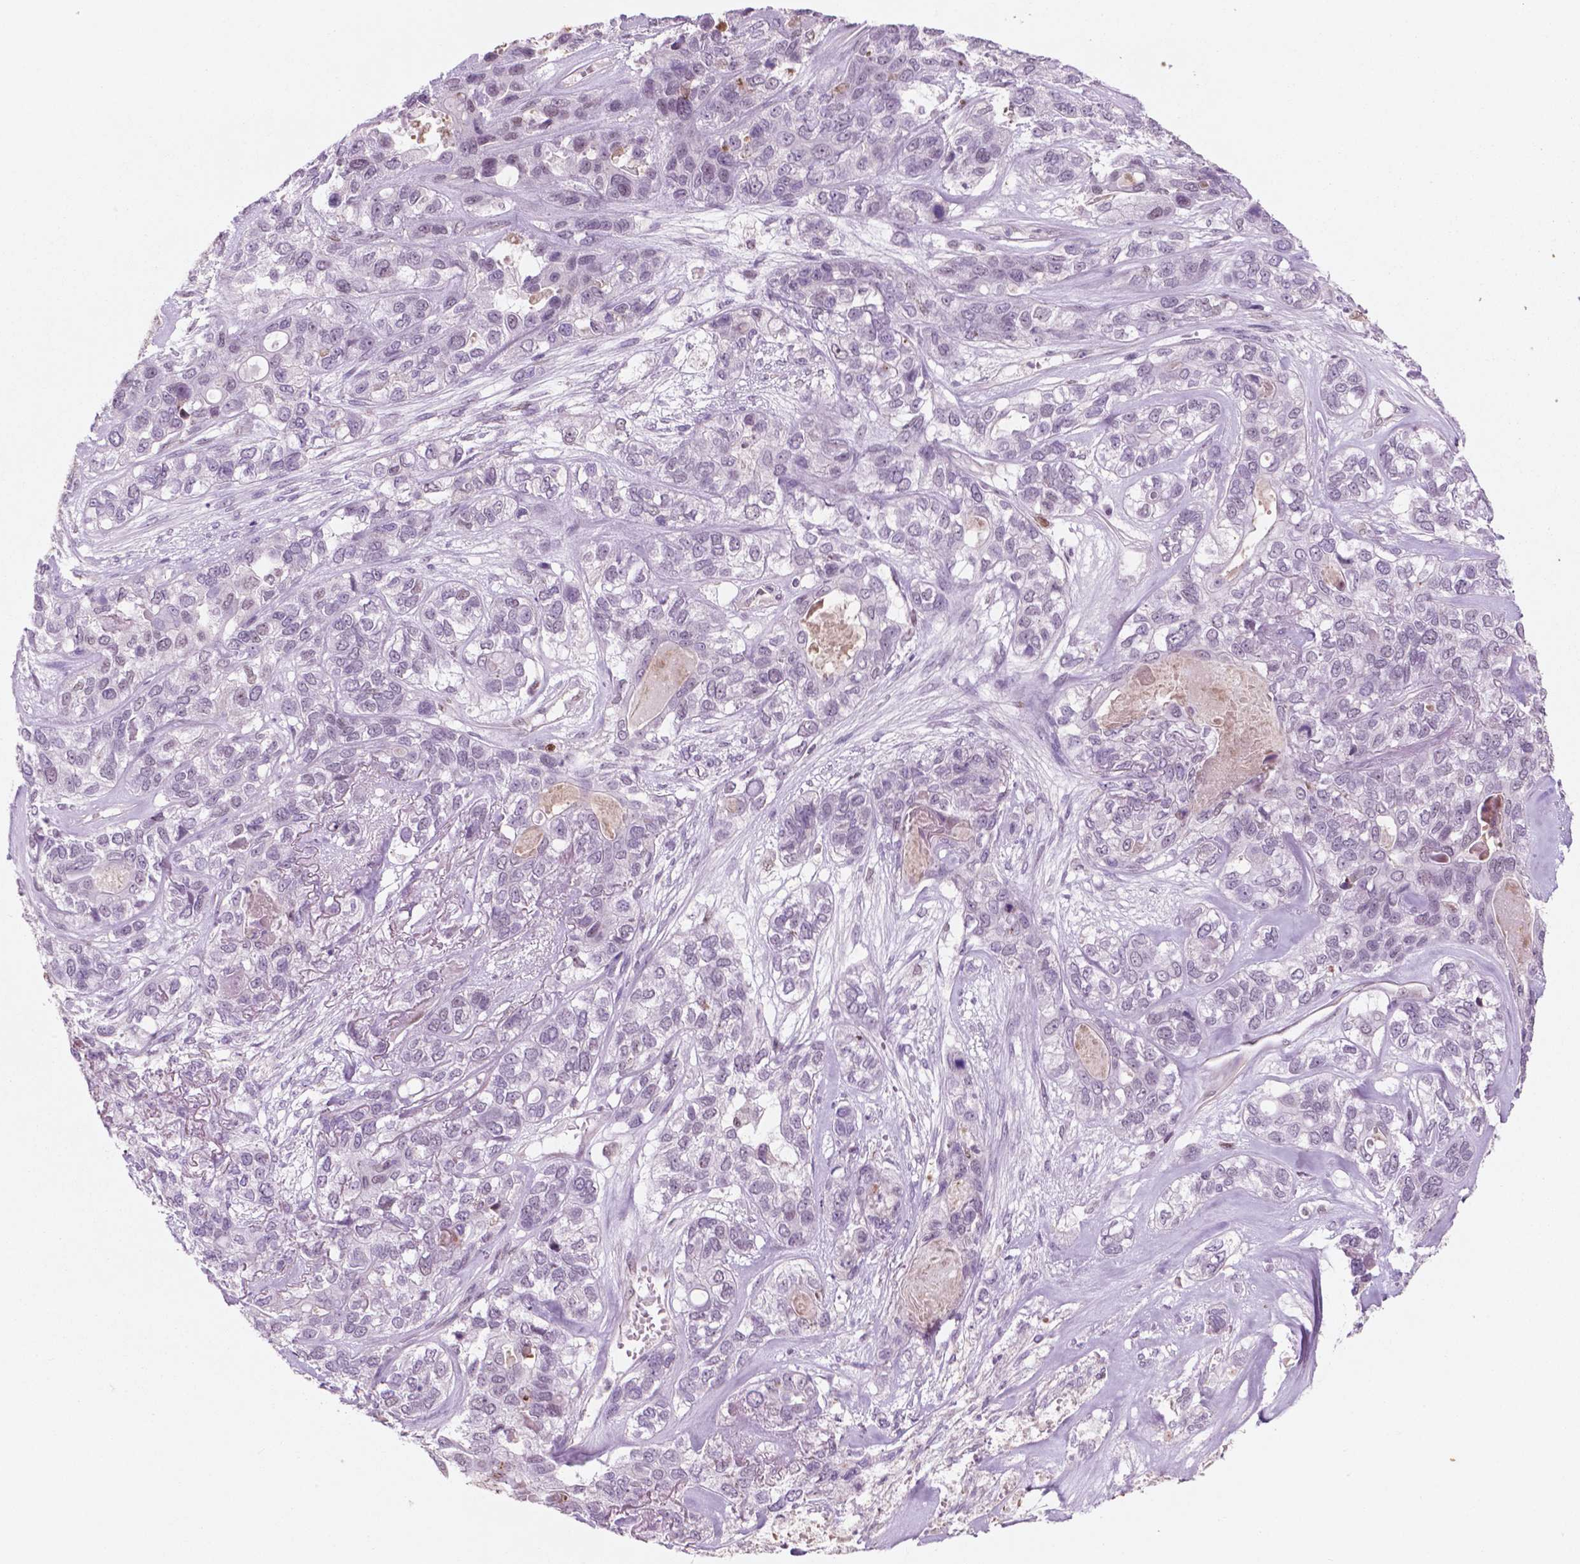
{"staining": {"intensity": "negative", "quantity": "none", "location": "none"}, "tissue": "lung cancer", "cell_type": "Tumor cells", "image_type": "cancer", "snomed": [{"axis": "morphology", "description": "Squamous cell carcinoma, NOS"}, {"axis": "topography", "description": "Lung"}], "caption": "Image shows no protein staining in tumor cells of squamous cell carcinoma (lung) tissue. (DAB immunohistochemistry visualized using brightfield microscopy, high magnification).", "gene": "CTR9", "patient": {"sex": "female", "age": 70}}